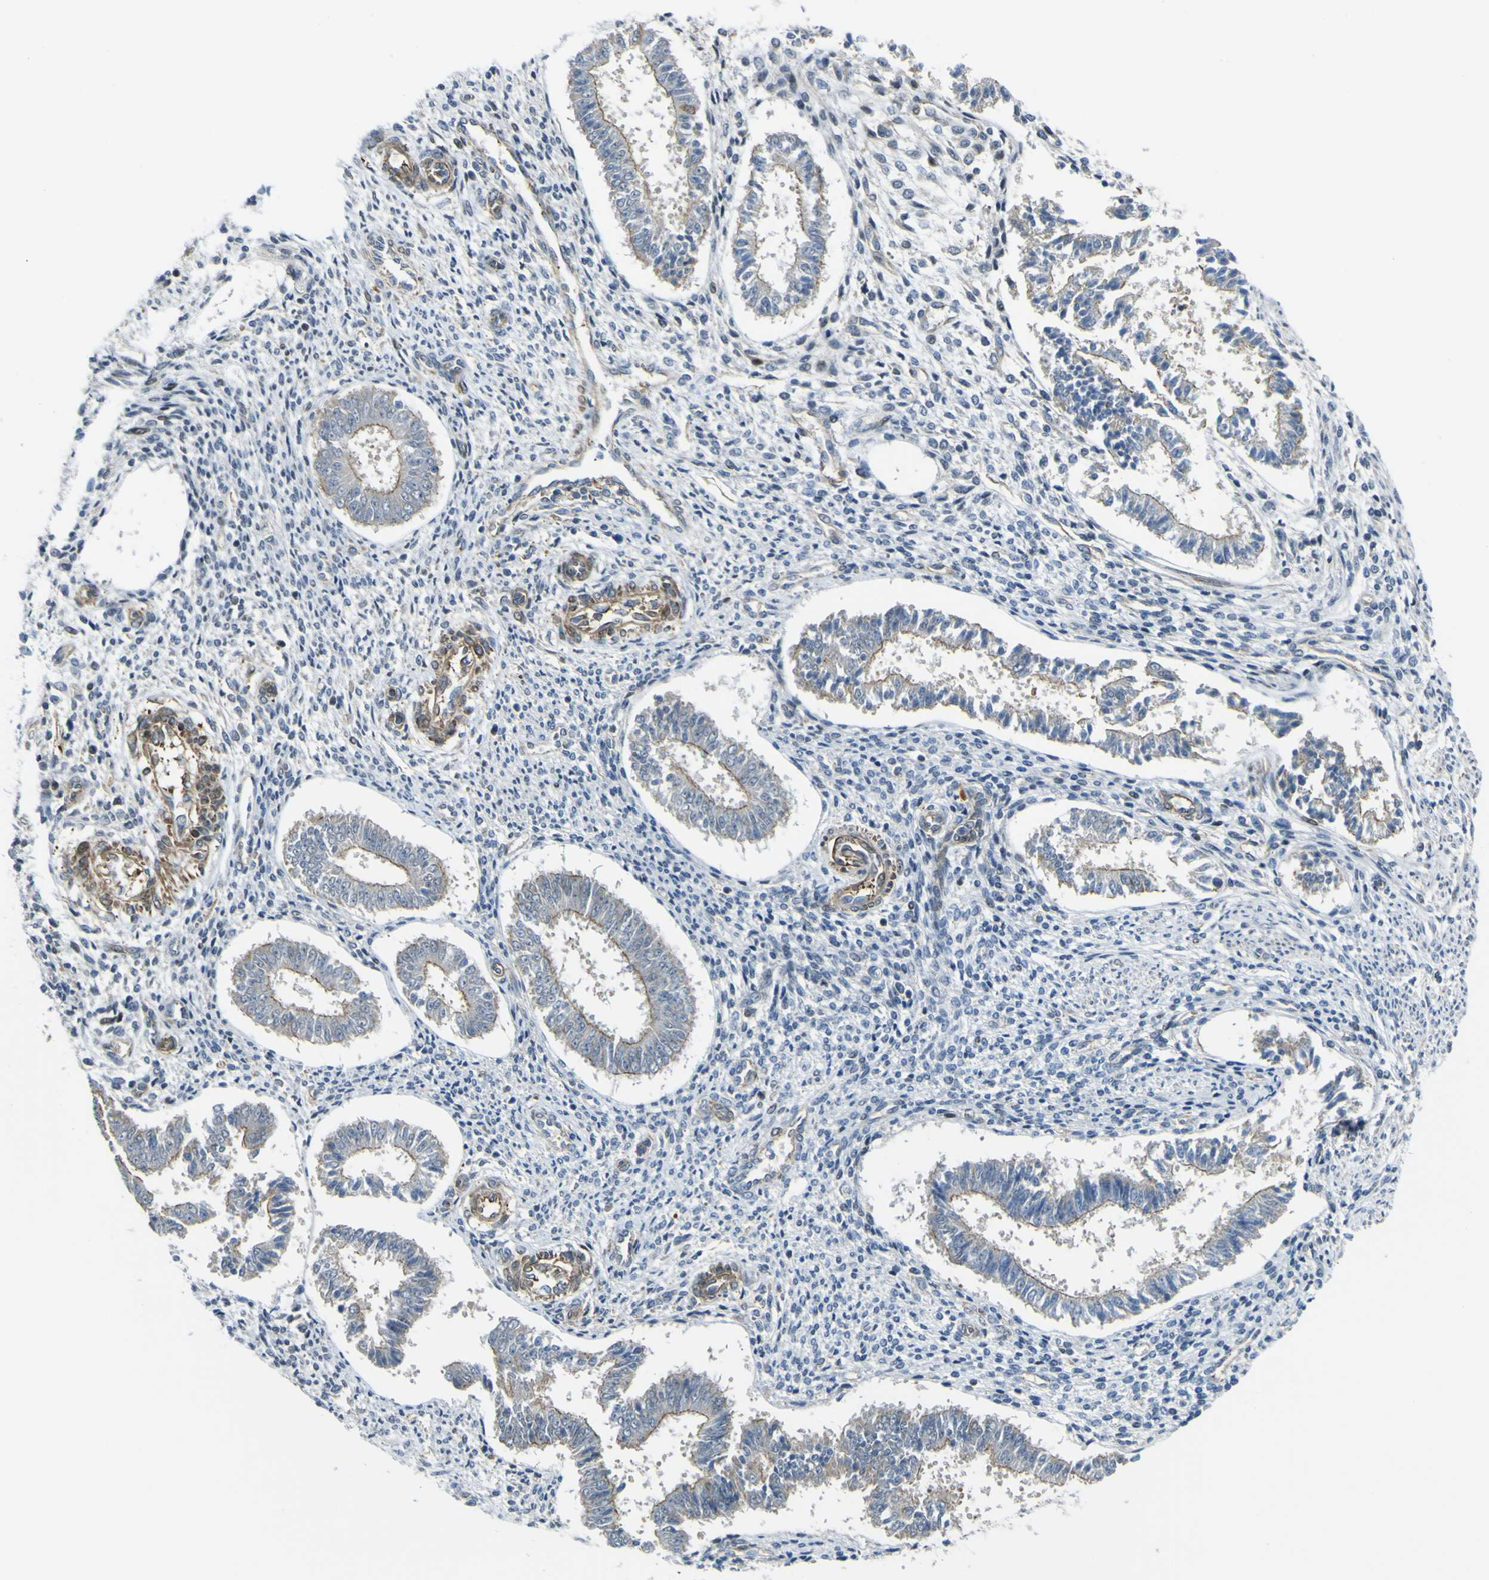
{"staining": {"intensity": "moderate", "quantity": "<25%", "location": "cytoplasmic/membranous"}, "tissue": "endometrium", "cell_type": "Cells in endometrial stroma", "image_type": "normal", "snomed": [{"axis": "morphology", "description": "Normal tissue, NOS"}, {"axis": "topography", "description": "Endometrium"}], "caption": "Moderate cytoplasmic/membranous protein positivity is seen in about <25% of cells in endometrial stroma in endometrium.", "gene": "KDM7A", "patient": {"sex": "female", "age": 35}}